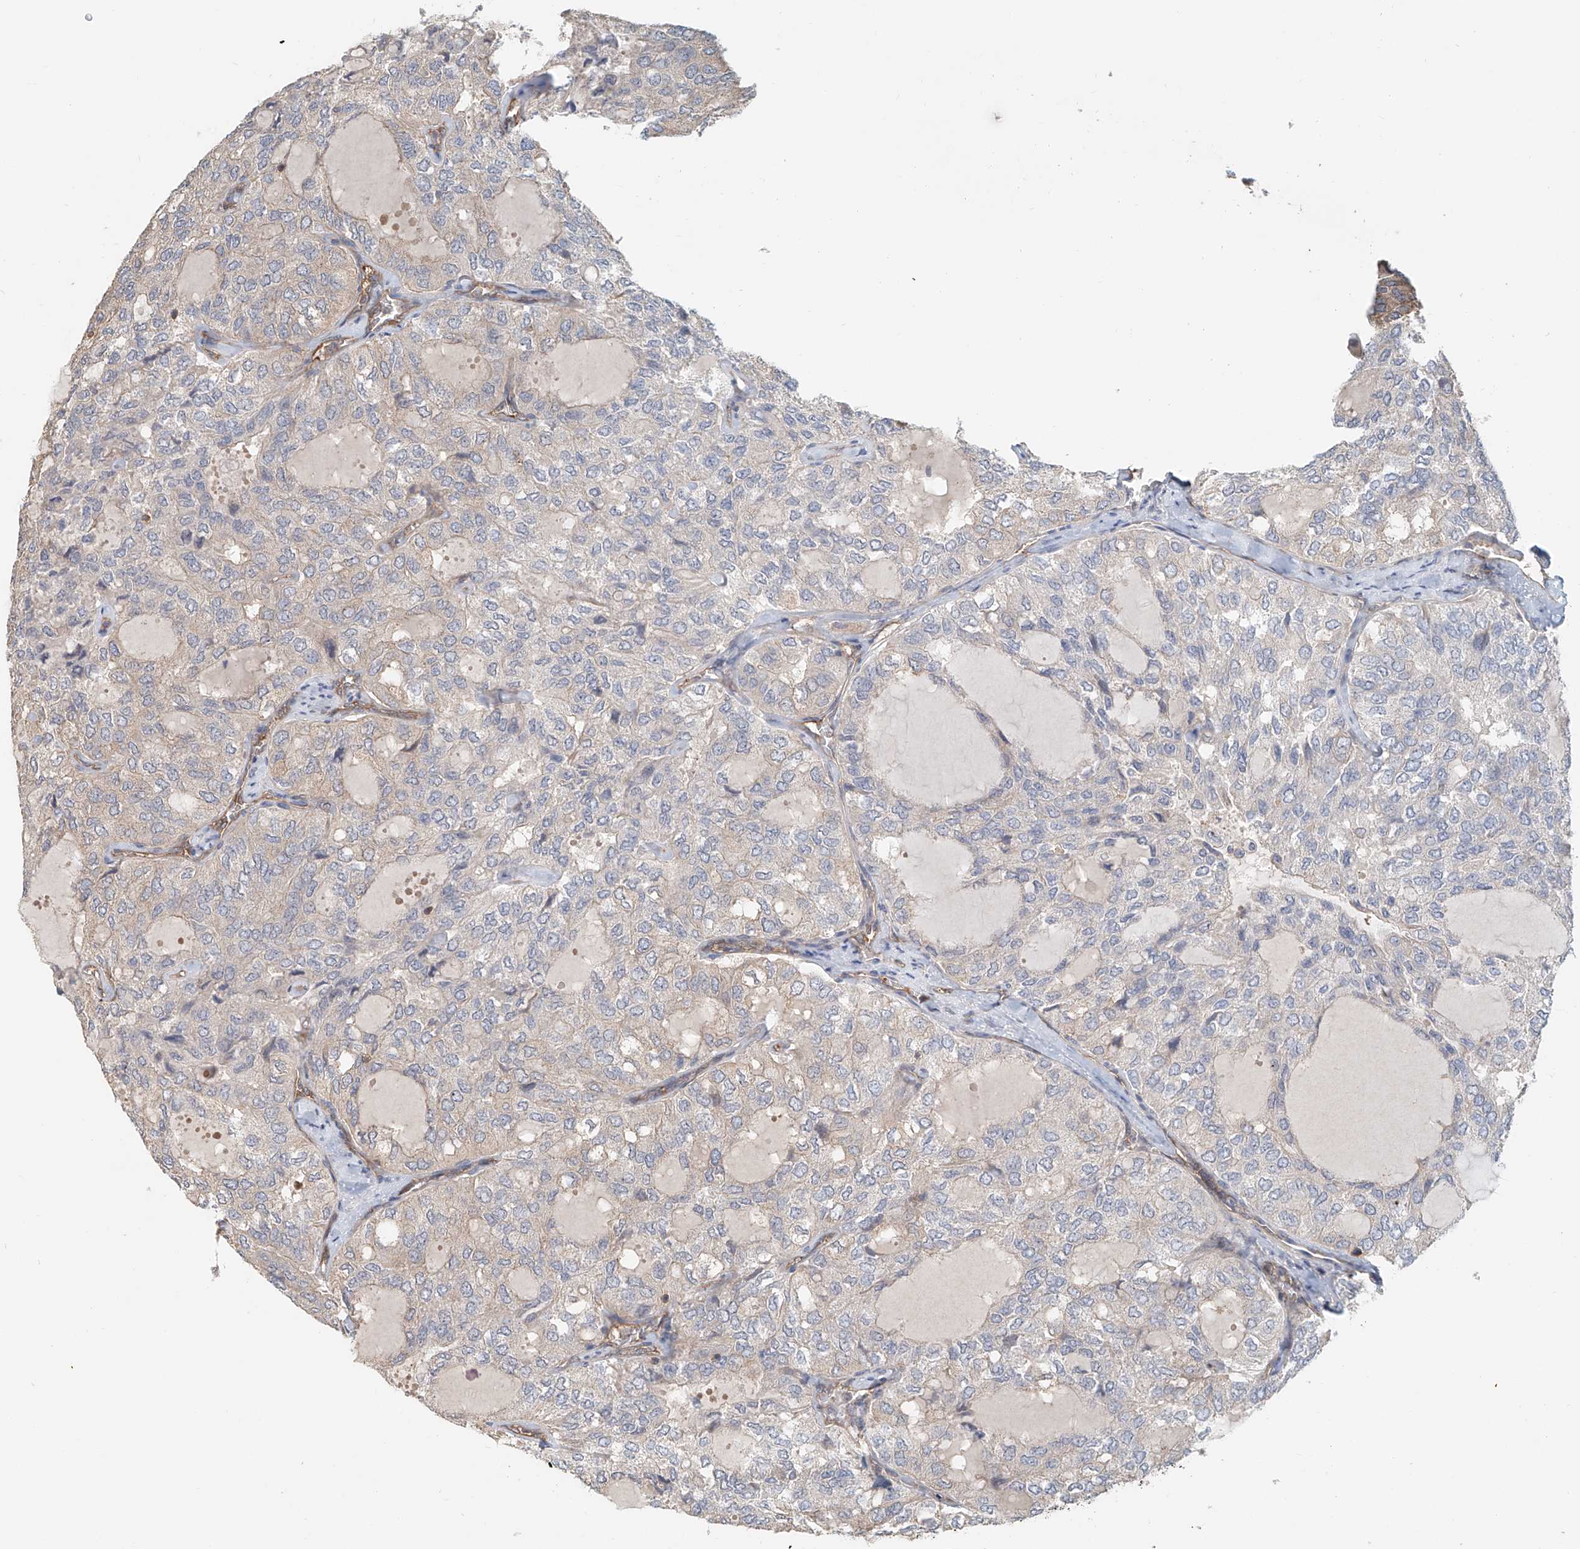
{"staining": {"intensity": "negative", "quantity": "none", "location": "none"}, "tissue": "thyroid cancer", "cell_type": "Tumor cells", "image_type": "cancer", "snomed": [{"axis": "morphology", "description": "Follicular adenoma carcinoma, NOS"}, {"axis": "topography", "description": "Thyroid gland"}], "caption": "Human thyroid follicular adenoma carcinoma stained for a protein using immunohistochemistry (IHC) reveals no staining in tumor cells.", "gene": "FRYL", "patient": {"sex": "male", "age": 75}}